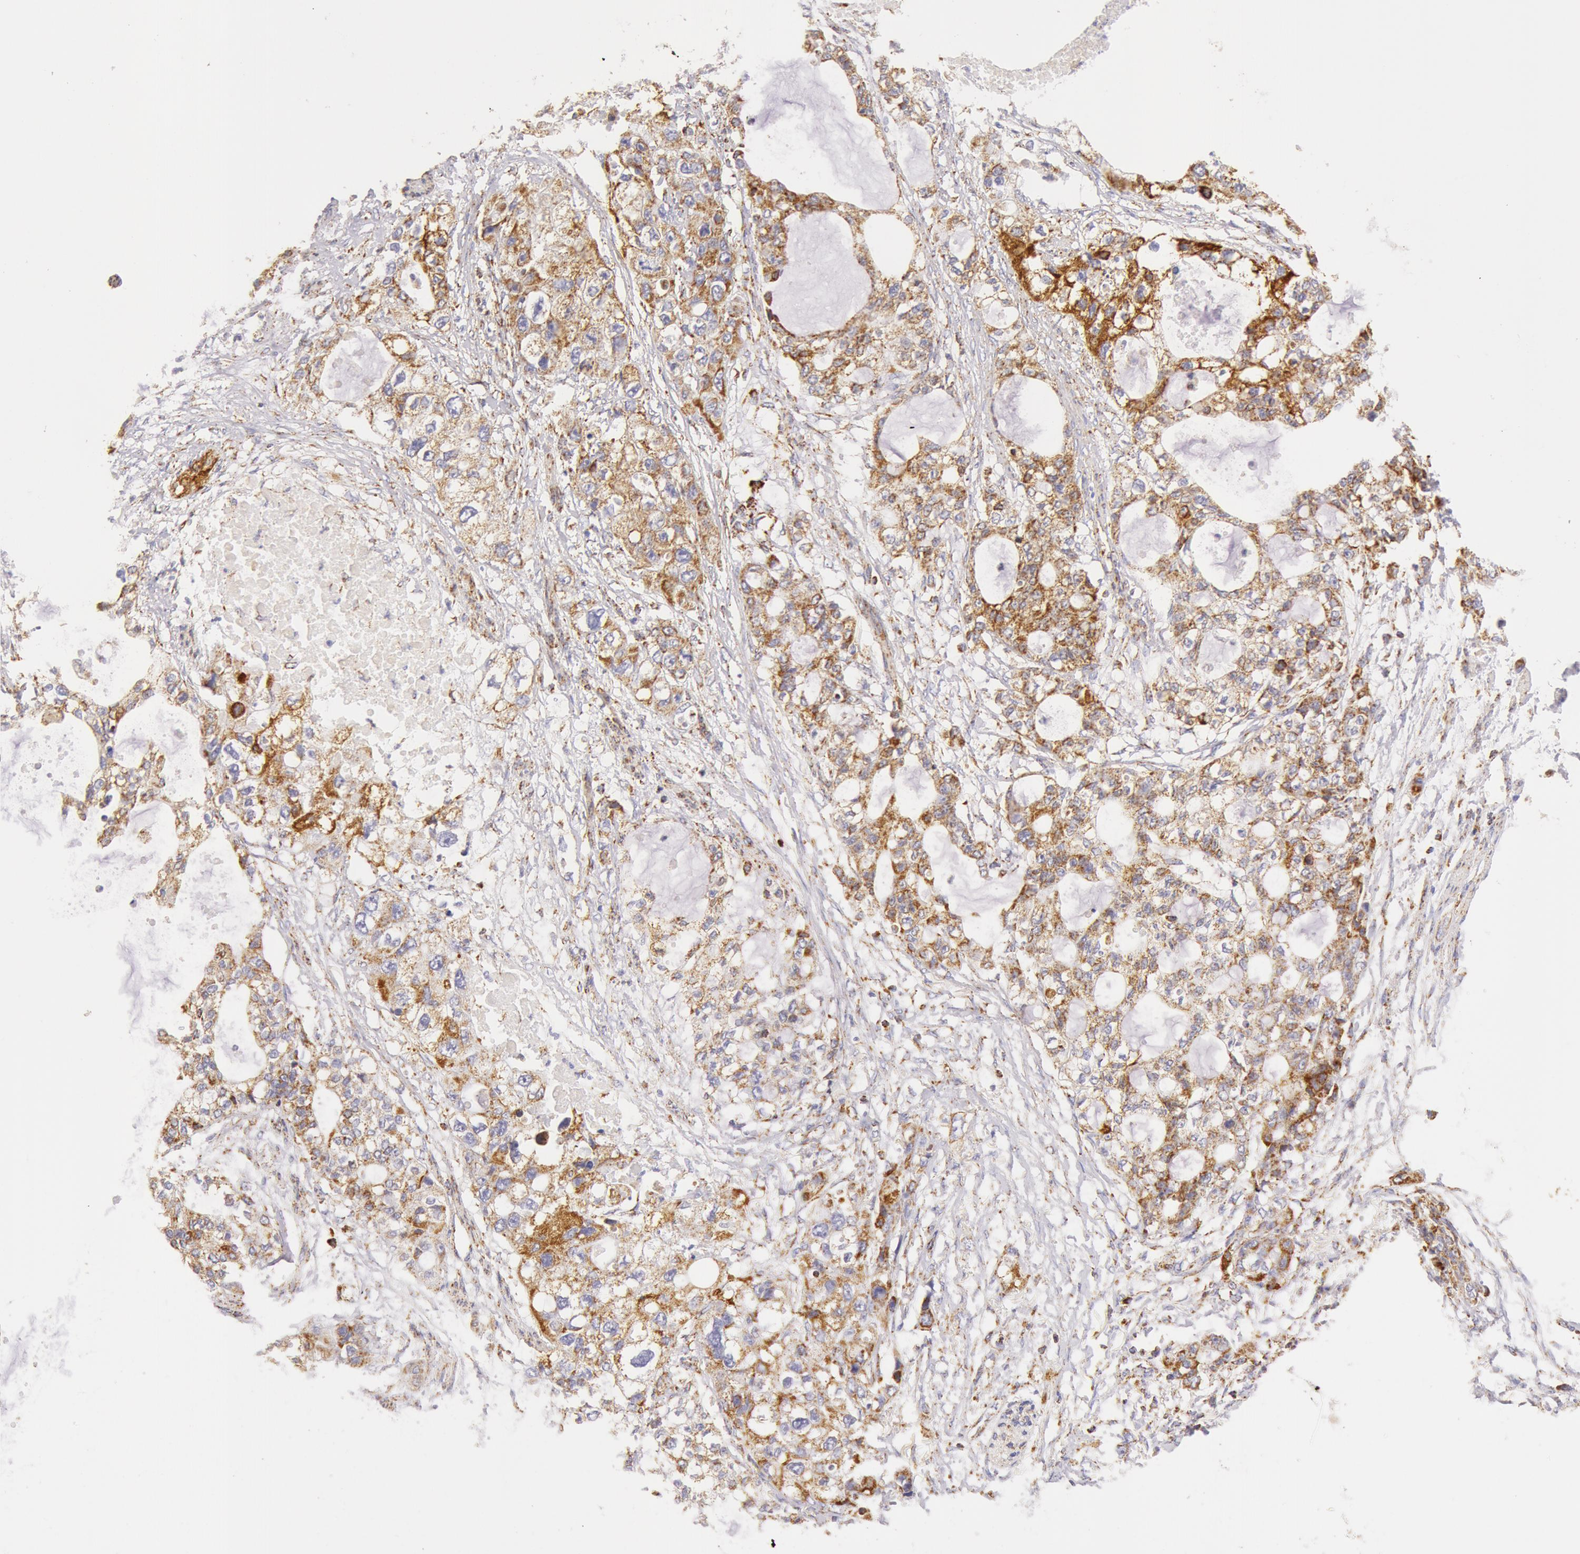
{"staining": {"intensity": "moderate", "quantity": "25%-75%", "location": "cytoplasmic/membranous"}, "tissue": "stomach cancer", "cell_type": "Tumor cells", "image_type": "cancer", "snomed": [{"axis": "morphology", "description": "Adenocarcinoma, NOS"}, {"axis": "topography", "description": "Stomach, upper"}], "caption": "Brown immunohistochemical staining in human adenocarcinoma (stomach) reveals moderate cytoplasmic/membranous expression in about 25%-75% of tumor cells. The staining was performed using DAB (3,3'-diaminobenzidine), with brown indicating positive protein expression. Nuclei are stained blue with hematoxylin.", "gene": "ATP5F1B", "patient": {"sex": "female", "age": 52}}